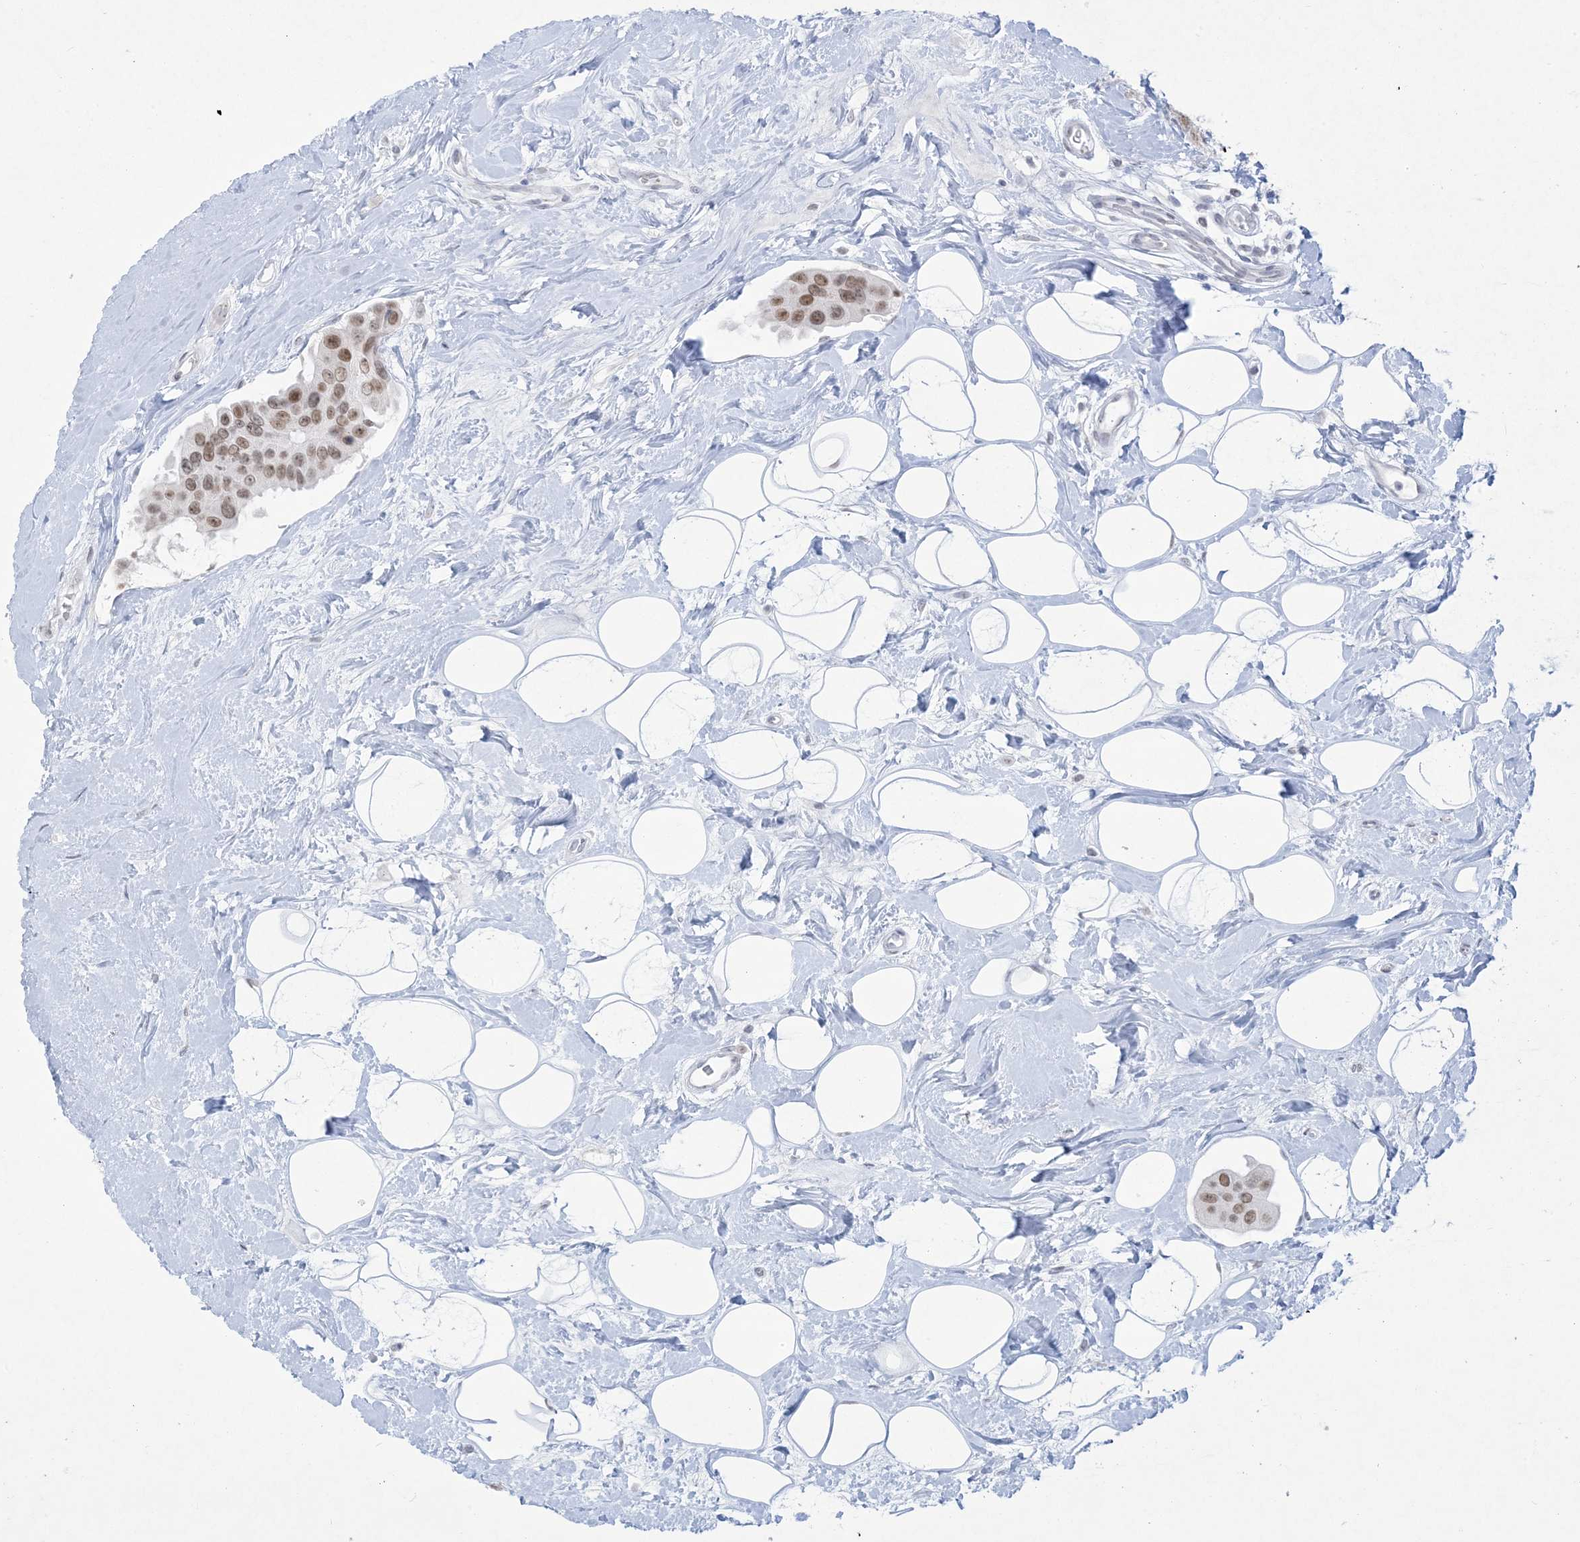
{"staining": {"intensity": "moderate", "quantity": ">75%", "location": "nuclear"}, "tissue": "breast cancer", "cell_type": "Tumor cells", "image_type": "cancer", "snomed": [{"axis": "morphology", "description": "Normal tissue, NOS"}, {"axis": "morphology", "description": "Duct carcinoma"}, {"axis": "topography", "description": "Breast"}], "caption": "Breast cancer stained with immunohistochemistry reveals moderate nuclear positivity in approximately >75% of tumor cells. Nuclei are stained in blue.", "gene": "HOMEZ", "patient": {"sex": "female", "age": 39}}